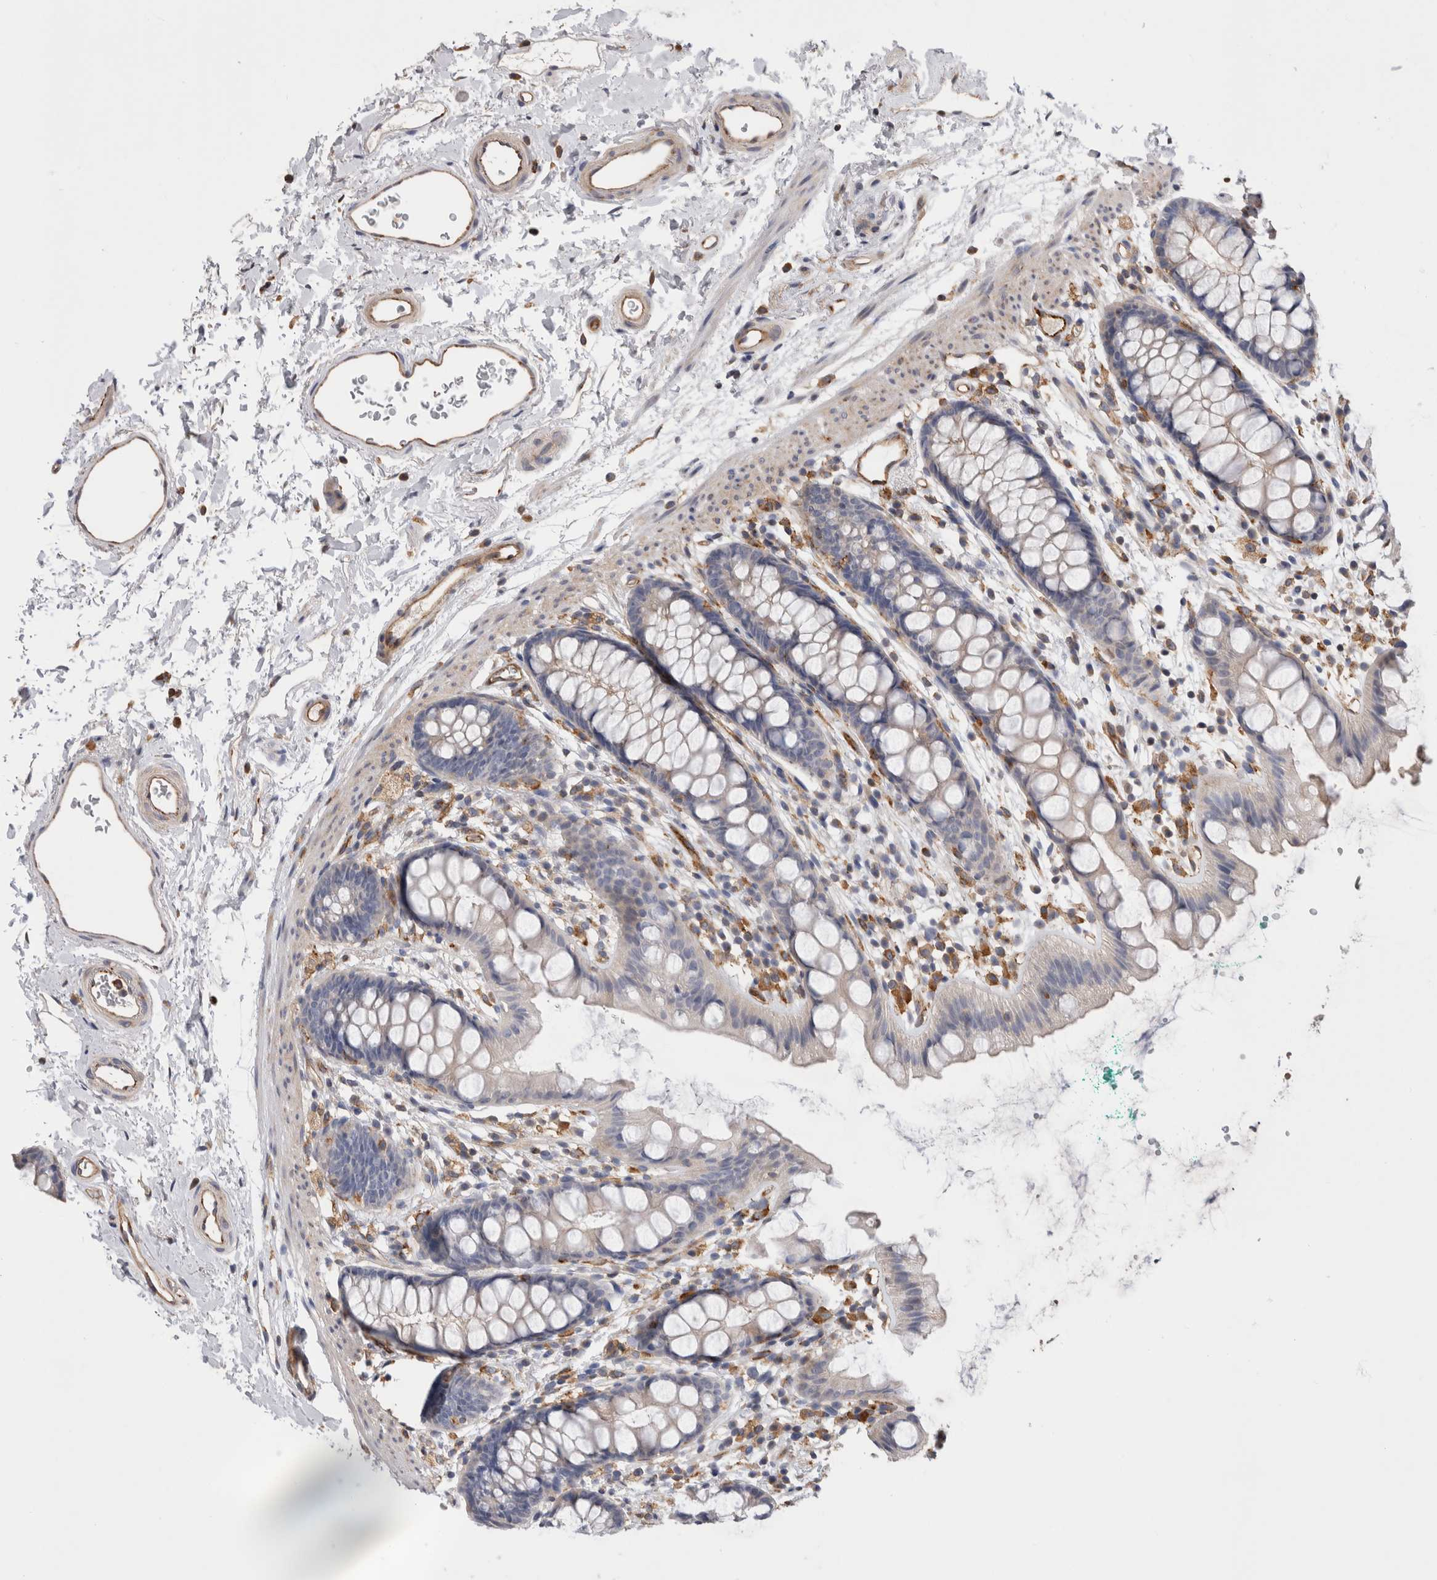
{"staining": {"intensity": "negative", "quantity": "none", "location": "none"}, "tissue": "rectum", "cell_type": "Glandular cells", "image_type": "normal", "snomed": [{"axis": "morphology", "description": "Normal tissue, NOS"}, {"axis": "topography", "description": "Rectum"}], "caption": "IHC of benign human rectum displays no staining in glandular cells. Nuclei are stained in blue.", "gene": "BNIP2", "patient": {"sex": "female", "age": 65}}